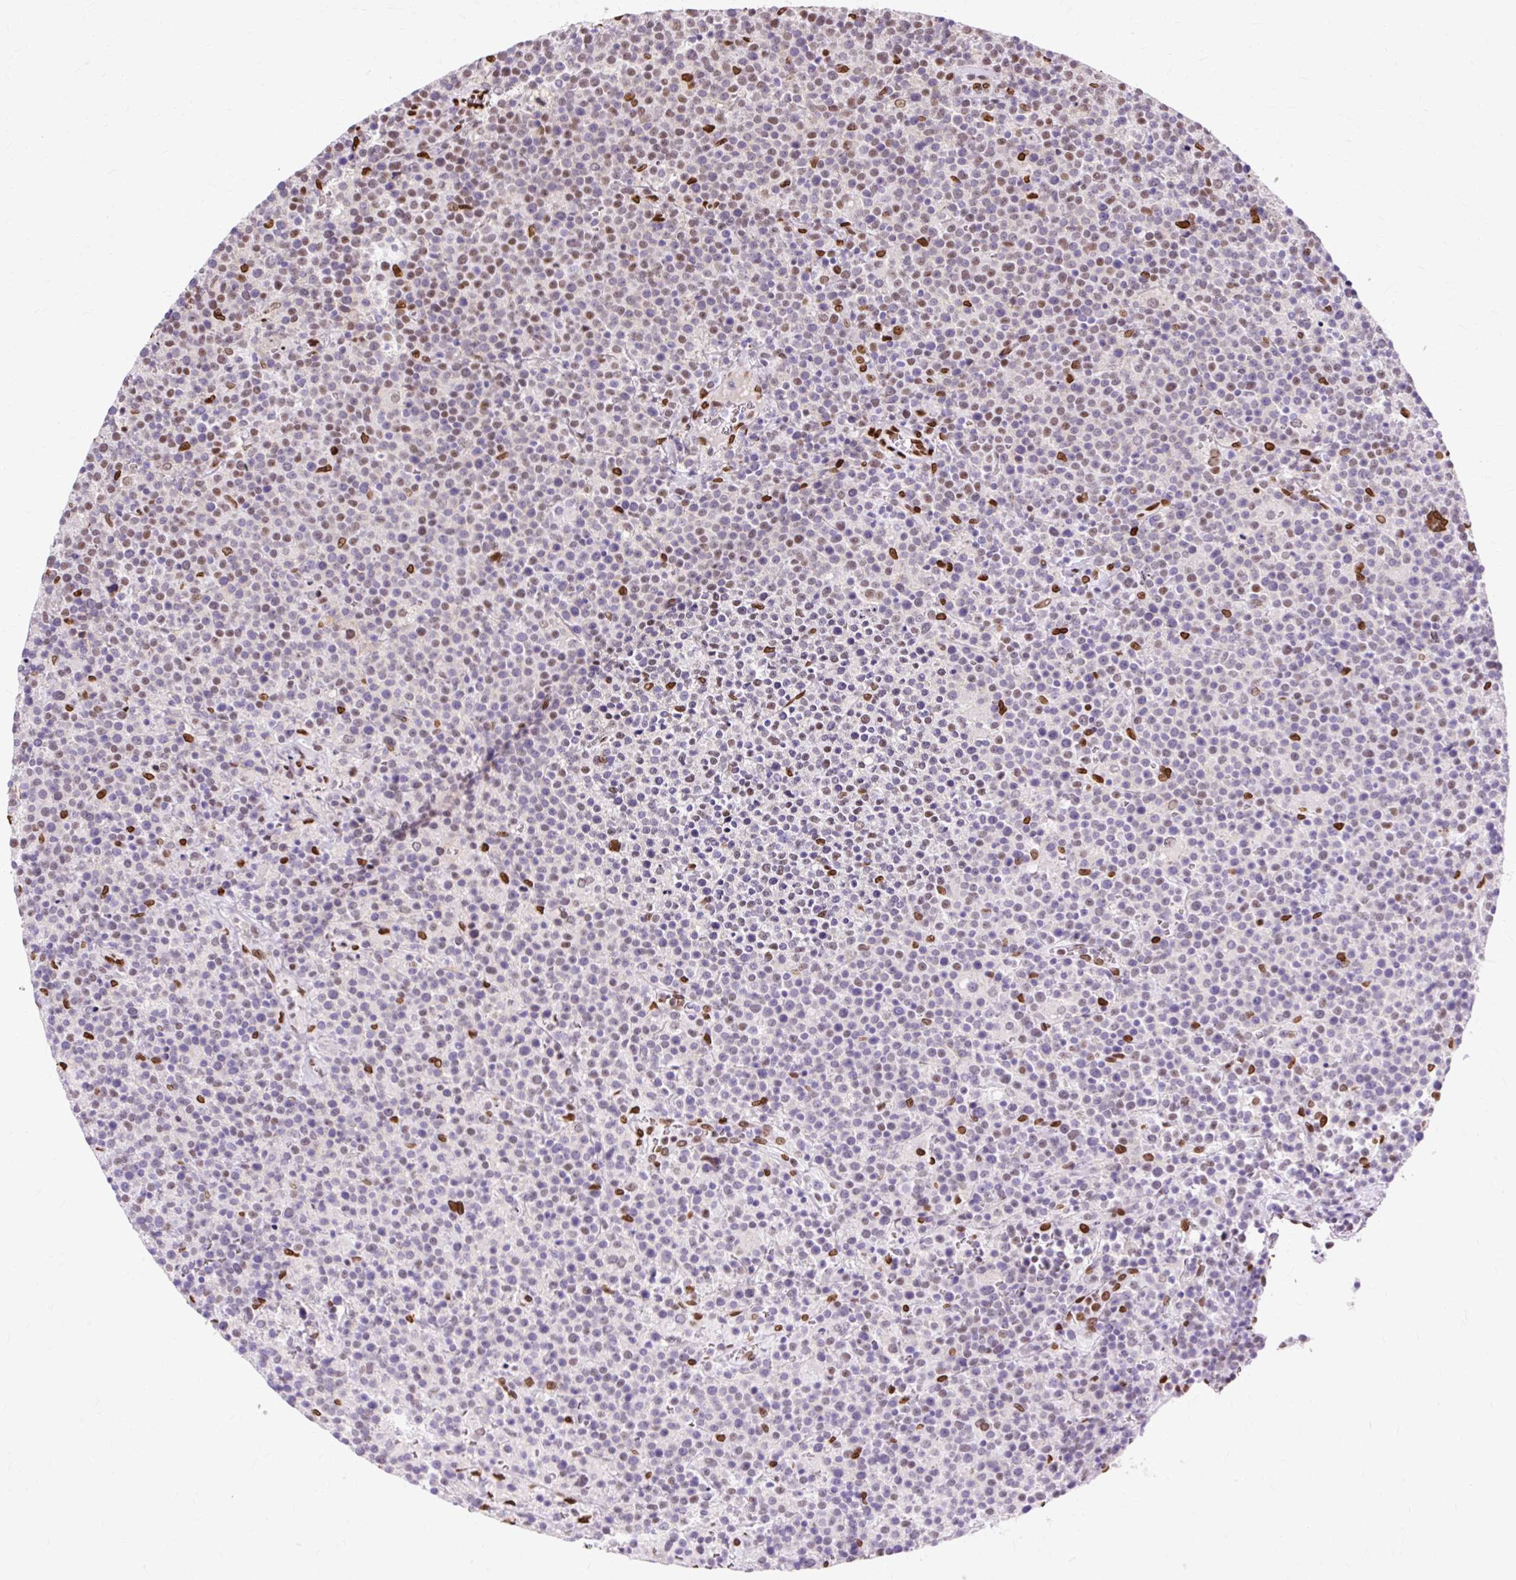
{"staining": {"intensity": "moderate", "quantity": "<25%", "location": "nuclear"}, "tissue": "lymphoma", "cell_type": "Tumor cells", "image_type": "cancer", "snomed": [{"axis": "morphology", "description": "Malignant lymphoma, non-Hodgkin's type, High grade"}, {"axis": "topography", "description": "Lymph node"}], "caption": "Immunohistochemical staining of lymphoma demonstrates moderate nuclear protein positivity in about <25% of tumor cells. The staining is performed using DAB (3,3'-diaminobenzidine) brown chromogen to label protein expression. The nuclei are counter-stained blue using hematoxylin.", "gene": "TMEM184C", "patient": {"sex": "male", "age": 61}}